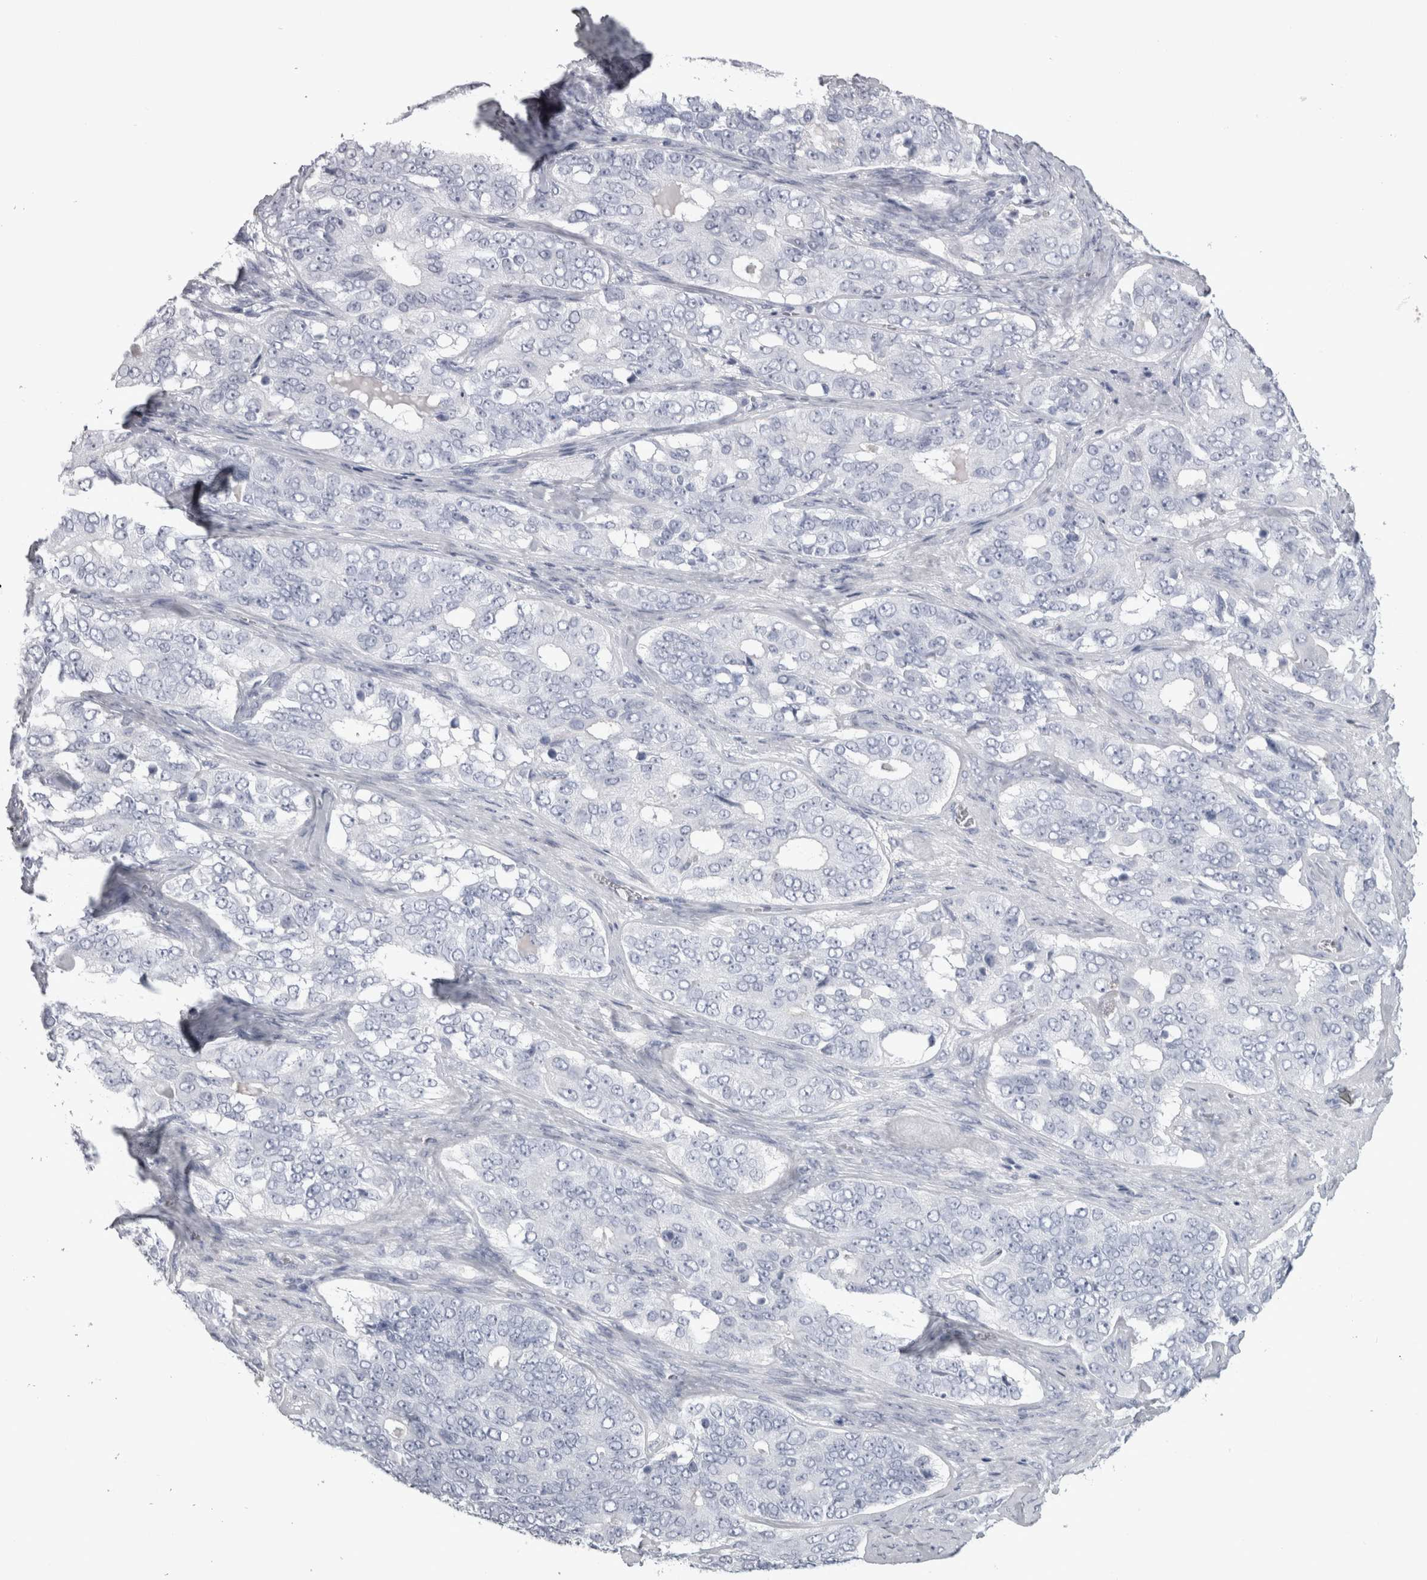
{"staining": {"intensity": "negative", "quantity": "none", "location": "none"}, "tissue": "ovarian cancer", "cell_type": "Tumor cells", "image_type": "cancer", "snomed": [{"axis": "morphology", "description": "Carcinoma, endometroid"}, {"axis": "topography", "description": "Ovary"}], "caption": "This is an immunohistochemistry (IHC) image of human ovarian endometroid carcinoma. There is no positivity in tumor cells.", "gene": "ADAM2", "patient": {"sex": "female", "age": 51}}